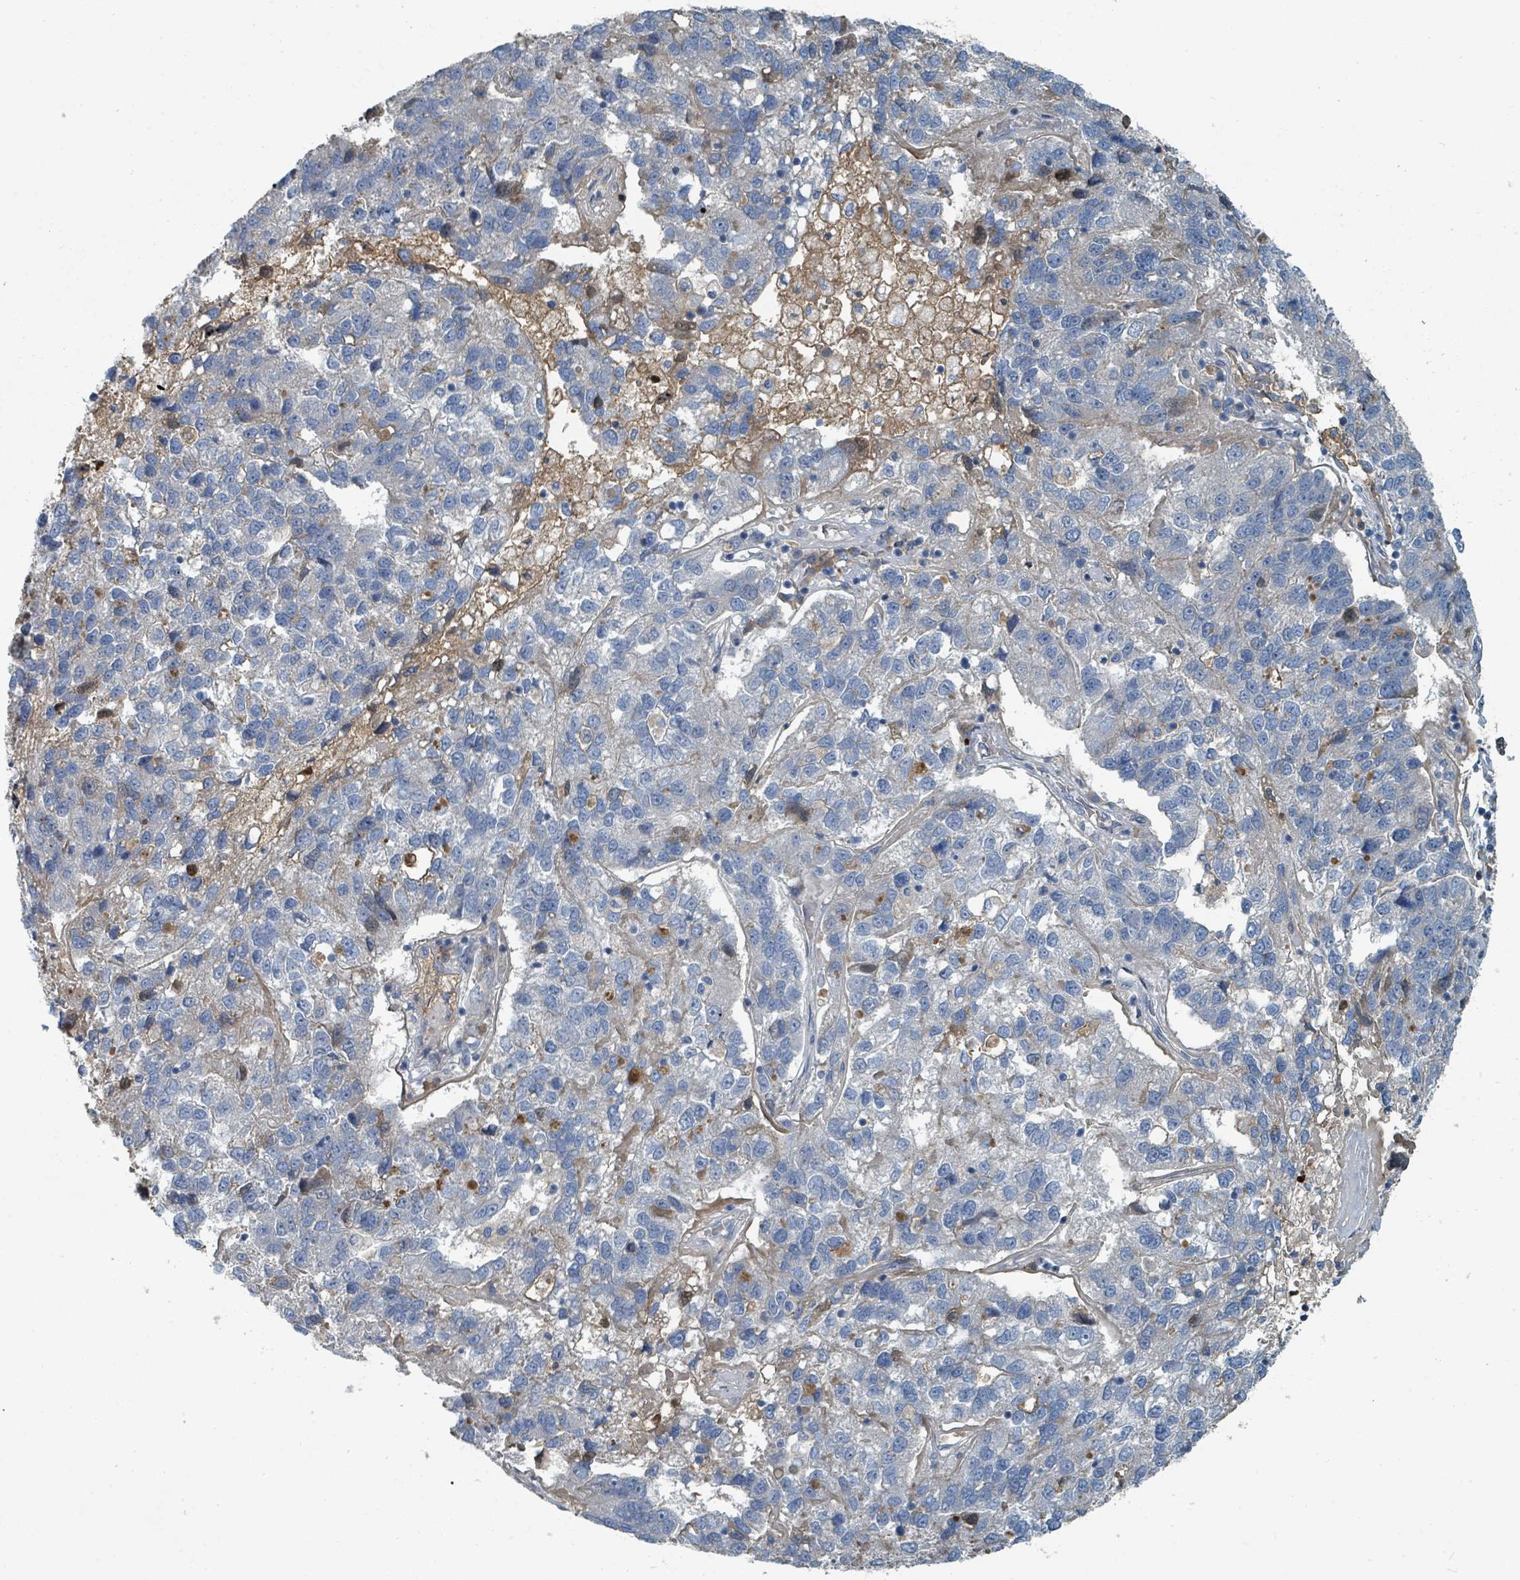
{"staining": {"intensity": "moderate", "quantity": "<25%", "location": "nuclear"}, "tissue": "pancreatic cancer", "cell_type": "Tumor cells", "image_type": "cancer", "snomed": [{"axis": "morphology", "description": "Adenocarcinoma, NOS"}, {"axis": "topography", "description": "Pancreas"}], "caption": "Immunohistochemistry image of human pancreatic cancer stained for a protein (brown), which demonstrates low levels of moderate nuclear staining in about <25% of tumor cells.", "gene": "SLC44A5", "patient": {"sex": "female", "age": 61}}